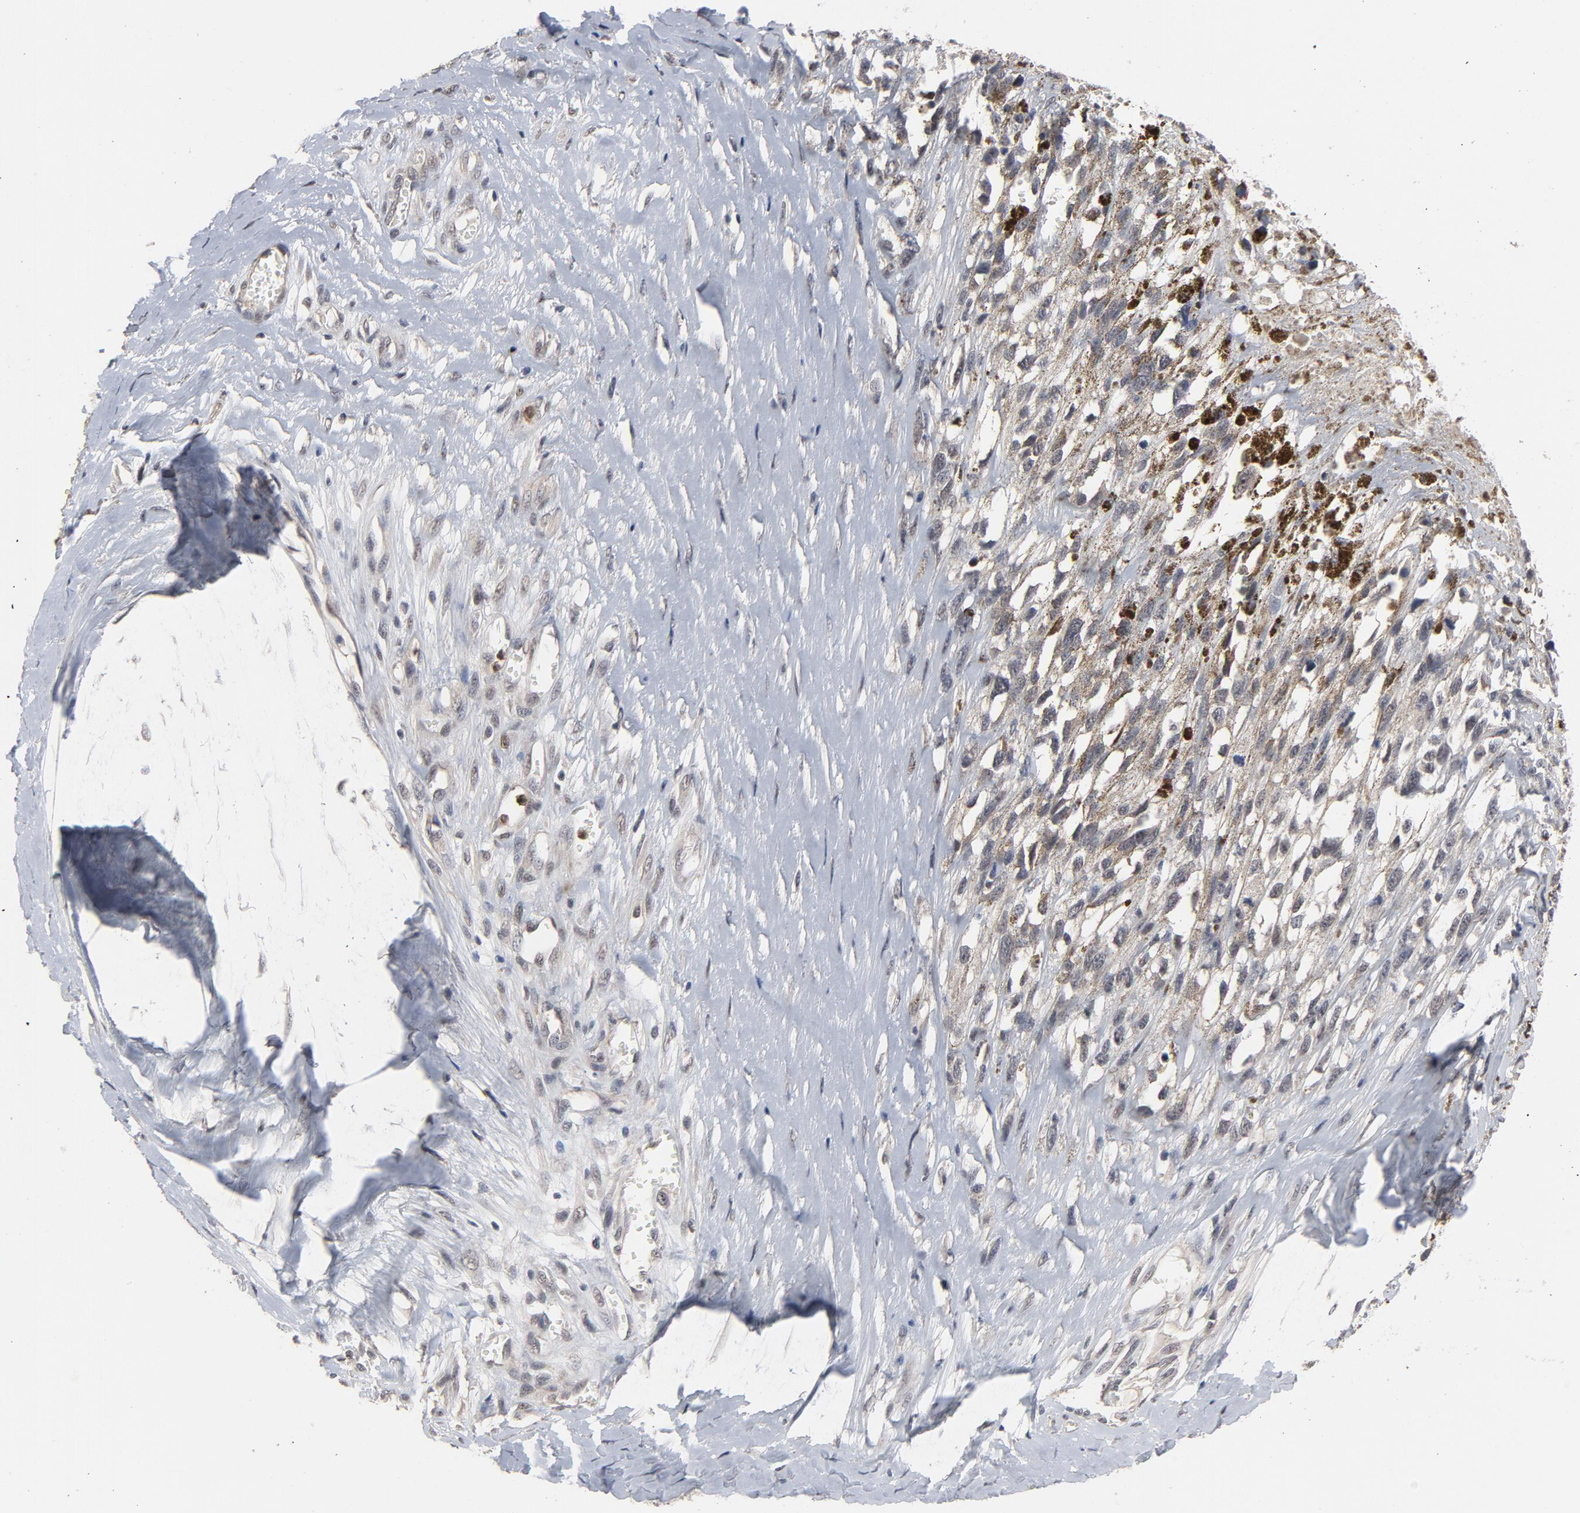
{"staining": {"intensity": "negative", "quantity": "none", "location": "none"}, "tissue": "melanoma", "cell_type": "Tumor cells", "image_type": "cancer", "snomed": [{"axis": "morphology", "description": "Malignant melanoma, Metastatic site"}, {"axis": "topography", "description": "Lymph node"}], "caption": "Melanoma stained for a protein using immunohistochemistry shows no expression tumor cells.", "gene": "RTL5", "patient": {"sex": "male", "age": 59}}